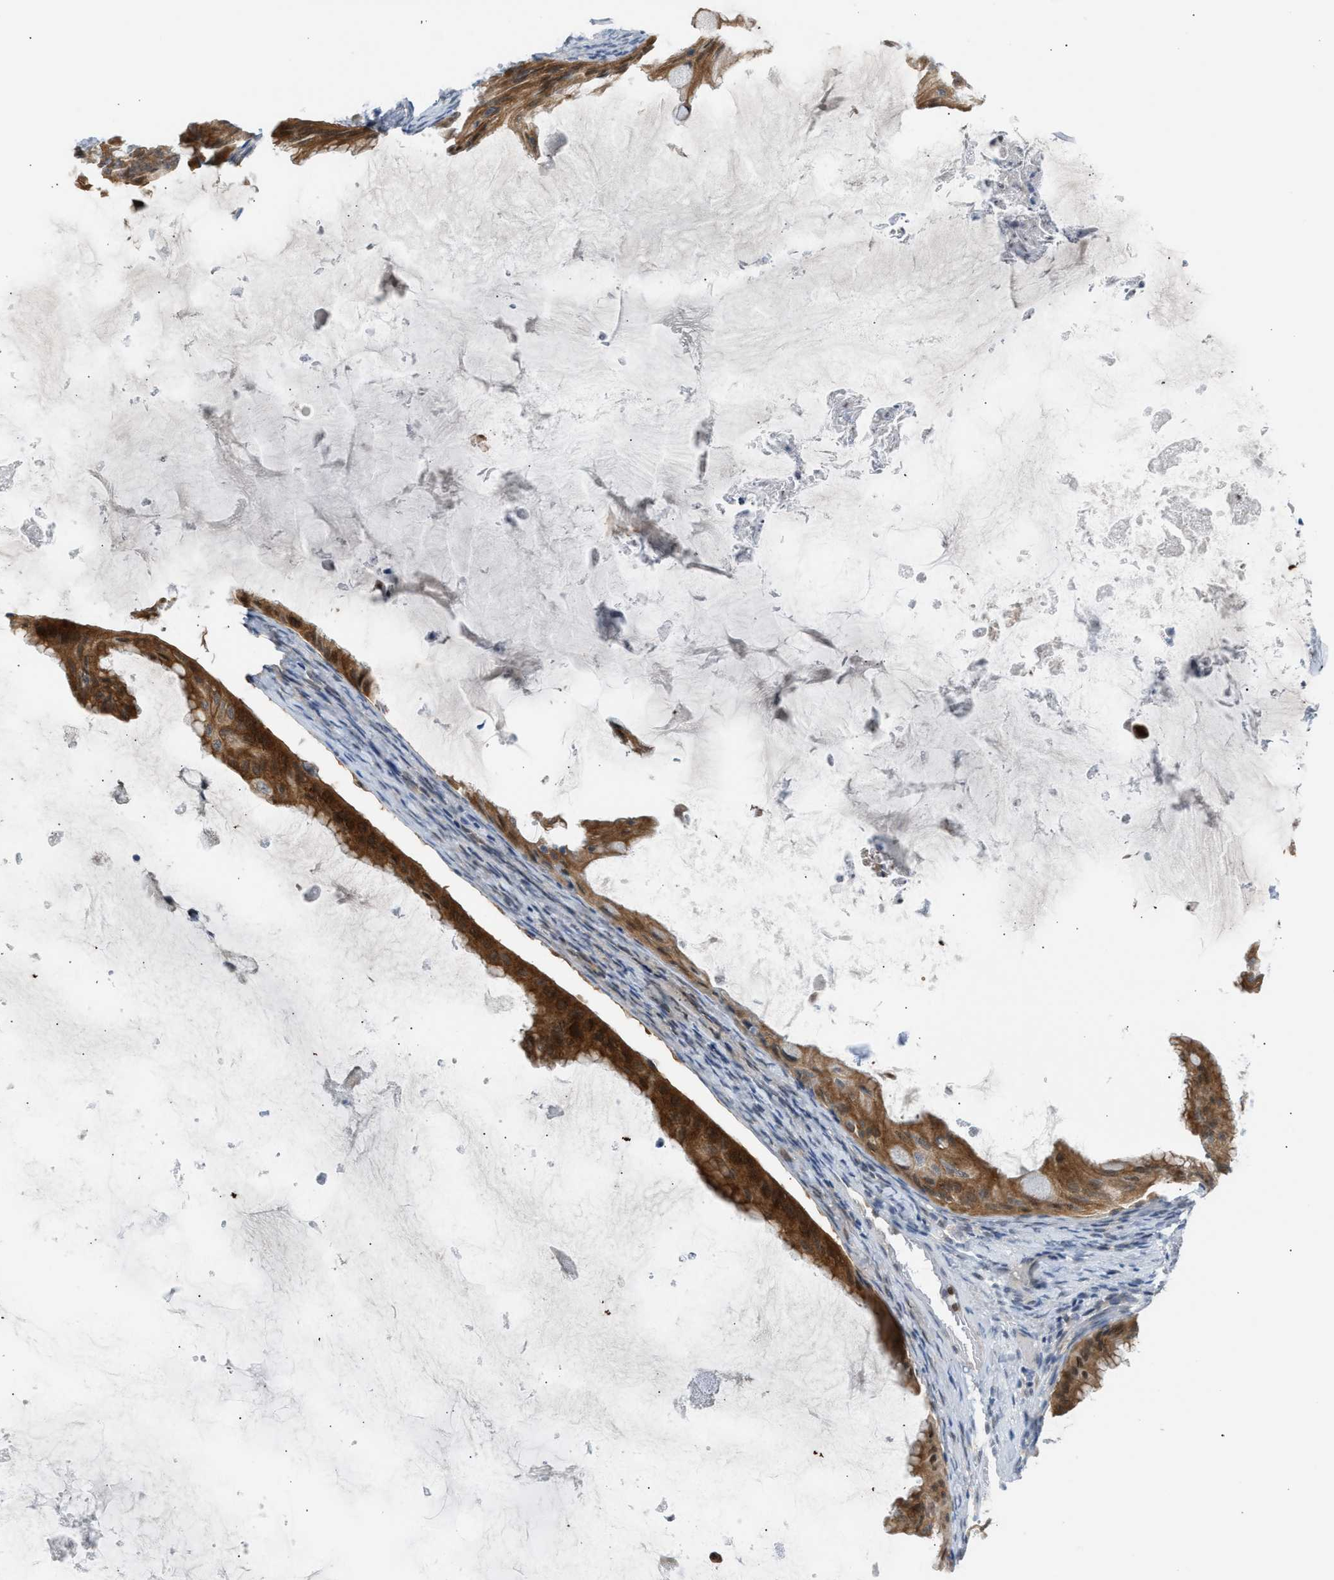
{"staining": {"intensity": "moderate", "quantity": ">75%", "location": "cytoplasmic/membranous"}, "tissue": "ovarian cancer", "cell_type": "Tumor cells", "image_type": "cancer", "snomed": [{"axis": "morphology", "description": "Cystadenocarcinoma, mucinous, NOS"}, {"axis": "topography", "description": "Ovary"}], "caption": "This is an image of immunohistochemistry (IHC) staining of ovarian mucinous cystadenocarcinoma, which shows moderate positivity in the cytoplasmic/membranous of tumor cells.", "gene": "NPS", "patient": {"sex": "female", "age": 61}}